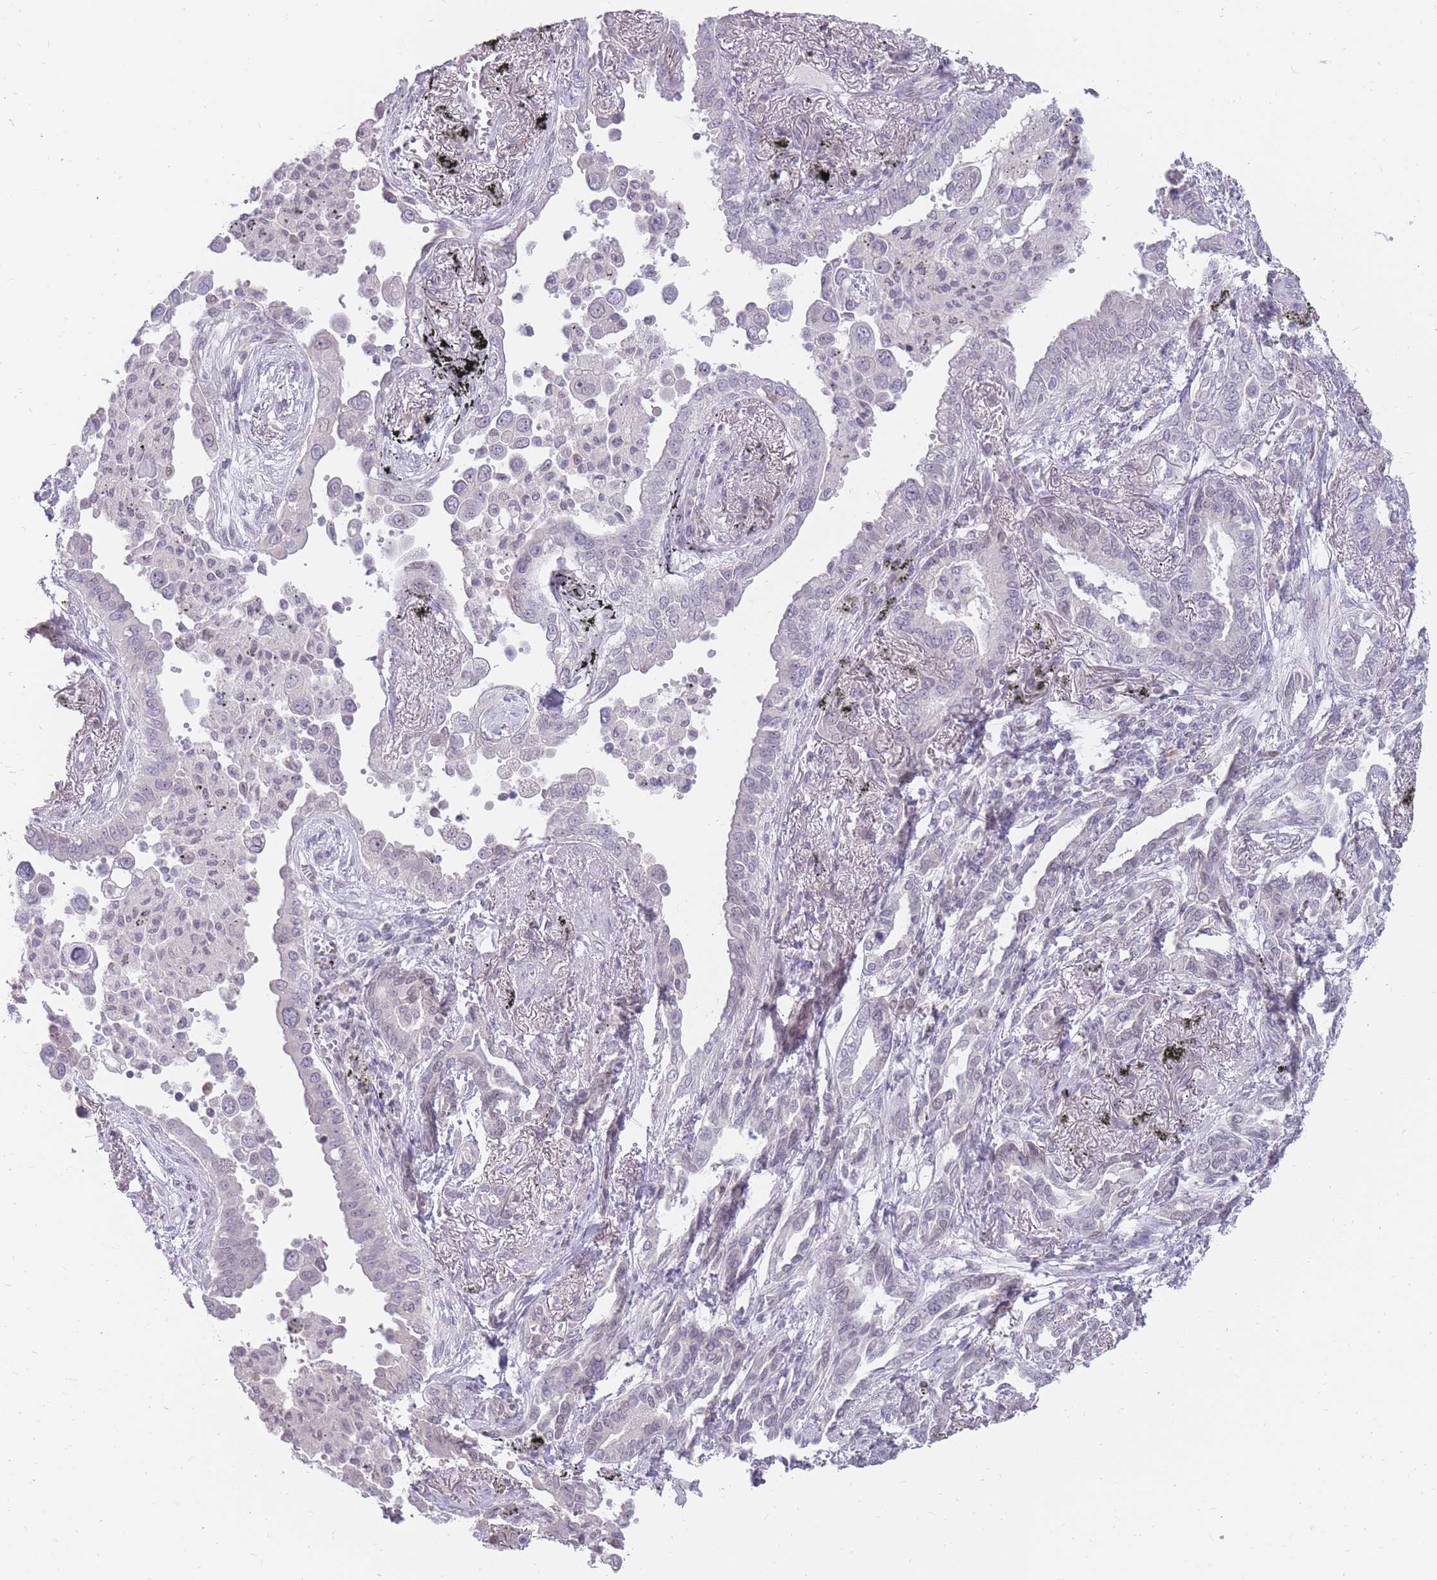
{"staining": {"intensity": "negative", "quantity": "none", "location": "none"}, "tissue": "lung cancer", "cell_type": "Tumor cells", "image_type": "cancer", "snomed": [{"axis": "morphology", "description": "Adenocarcinoma, NOS"}, {"axis": "topography", "description": "Lung"}], "caption": "DAB (3,3'-diaminobenzidine) immunohistochemical staining of human lung adenocarcinoma displays no significant staining in tumor cells. (DAB (3,3'-diaminobenzidine) IHC with hematoxylin counter stain).", "gene": "POMZP3", "patient": {"sex": "male", "age": 67}}